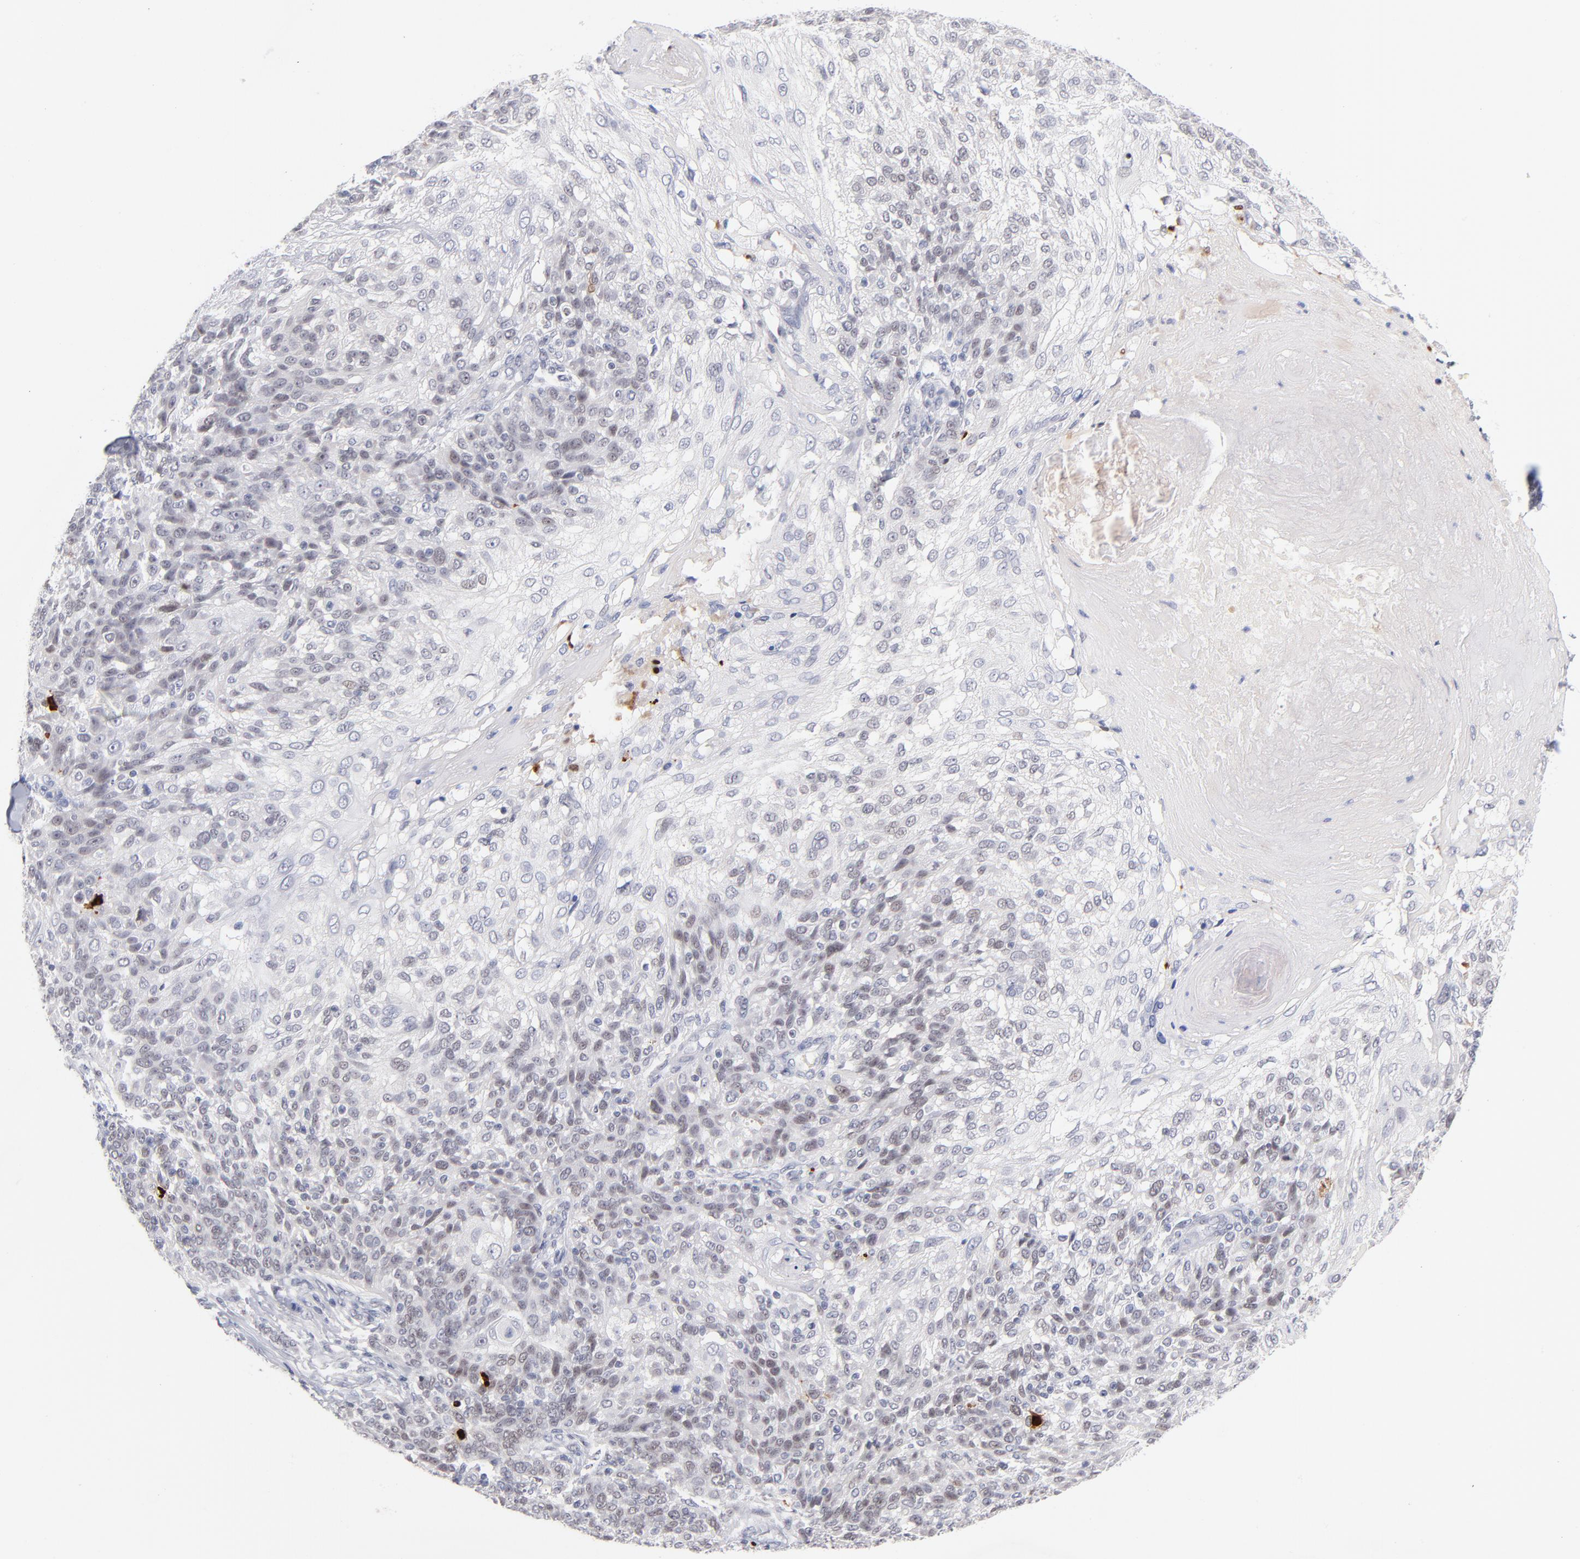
{"staining": {"intensity": "negative", "quantity": "none", "location": "none"}, "tissue": "skin cancer", "cell_type": "Tumor cells", "image_type": "cancer", "snomed": [{"axis": "morphology", "description": "Normal tissue, NOS"}, {"axis": "morphology", "description": "Squamous cell carcinoma, NOS"}, {"axis": "topography", "description": "Skin"}], "caption": "Immunohistochemistry (IHC) image of human skin squamous cell carcinoma stained for a protein (brown), which exhibits no expression in tumor cells.", "gene": "PARP1", "patient": {"sex": "female", "age": 83}}